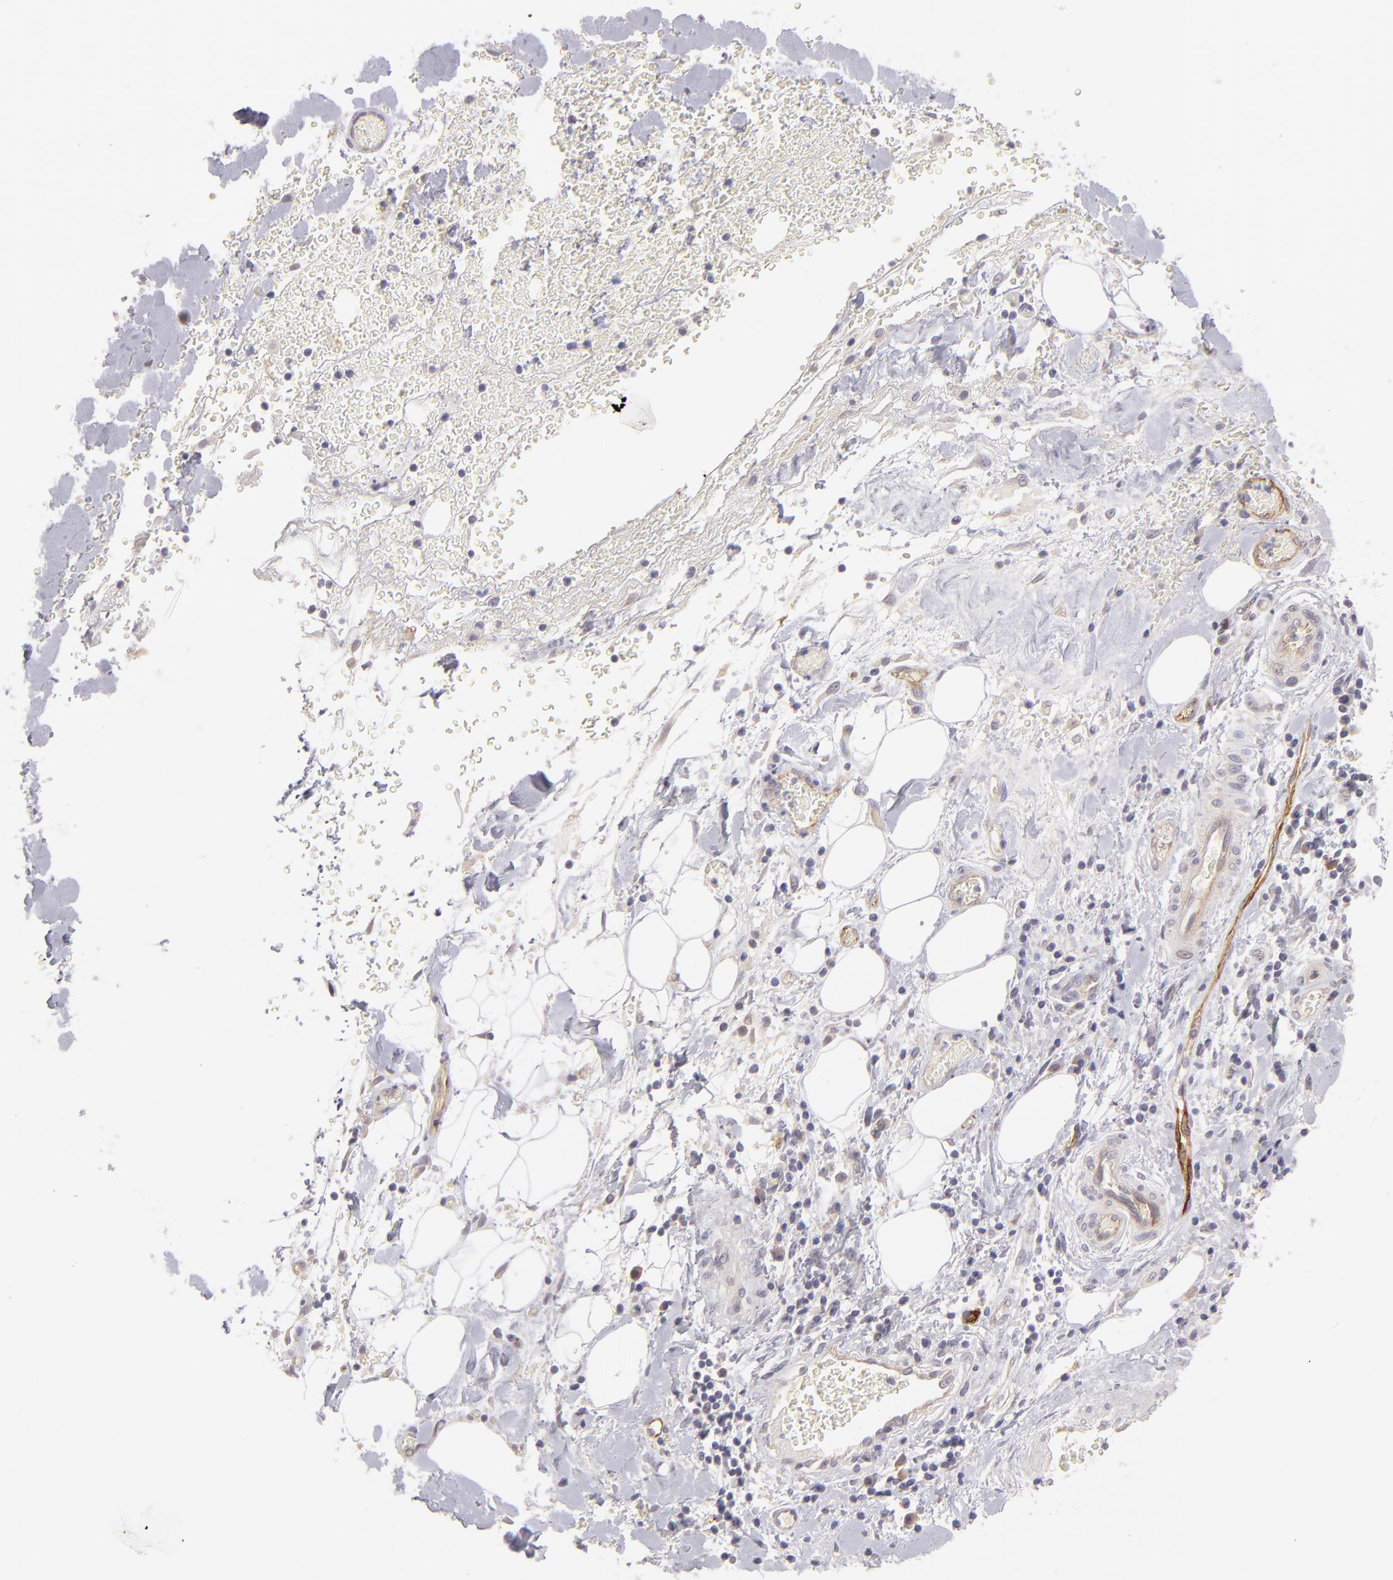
{"staining": {"intensity": "negative", "quantity": "none", "location": "none"}, "tissue": "liver cancer", "cell_type": "Tumor cells", "image_type": "cancer", "snomed": [{"axis": "morphology", "description": "Cholangiocarcinoma"}, {"axis": "topography", "description": "Liver"}], "caption": "An immunohistochemistry photomicrograph of cholangiocarcinoma (liver) is shown. There is no staining in tumor cells of cholangiocarcinoma (liver).", "gene": "THBD", "patient": {"sex": "male", "age": 58}}